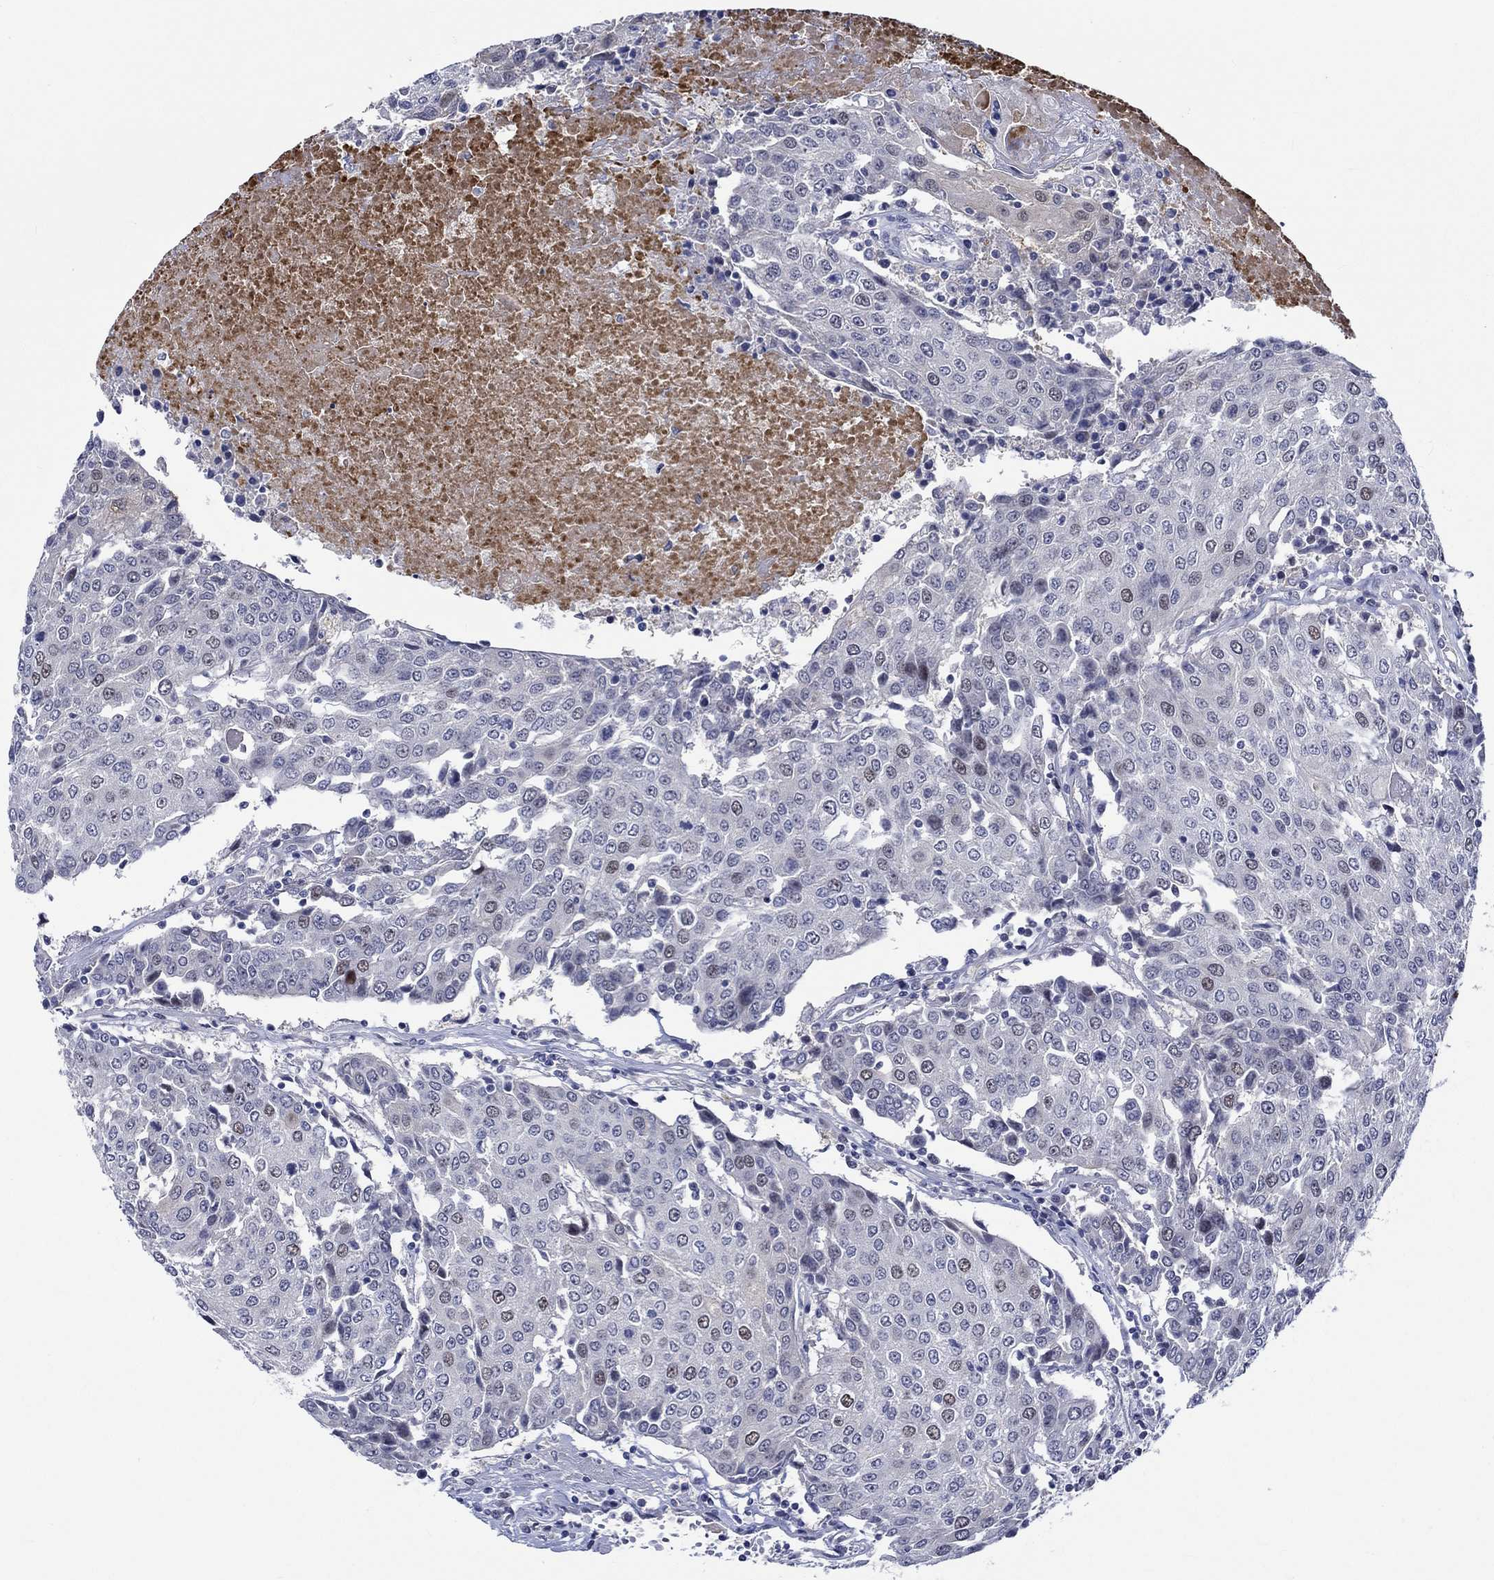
{"staining": {"intensity": "weak", "quantity": "<25%", "location": "nuclear"}, "tissue": "urothelial cancer", "cell_type": "Tumor cells", "image_type": "cancer", "snomed": [{"axis": "morphology", "description": "Urothelial carcinoma, High grade"}, {"axis": "topography", "description": "Urinary bladder"}], "caption": "An immunohistochemistry (IHC) image of urothelial carcinoma (high-grade) is shown. There is no staining in tumor cells of urothelial carcinoma (high-grade). (DAB (3,3'-diaminobenzidine) immunohistochemistry visualized using brightfield microscopy, high magnification).", "gene": "E2F8", "patient": {"sex": "female", "age": 85}}